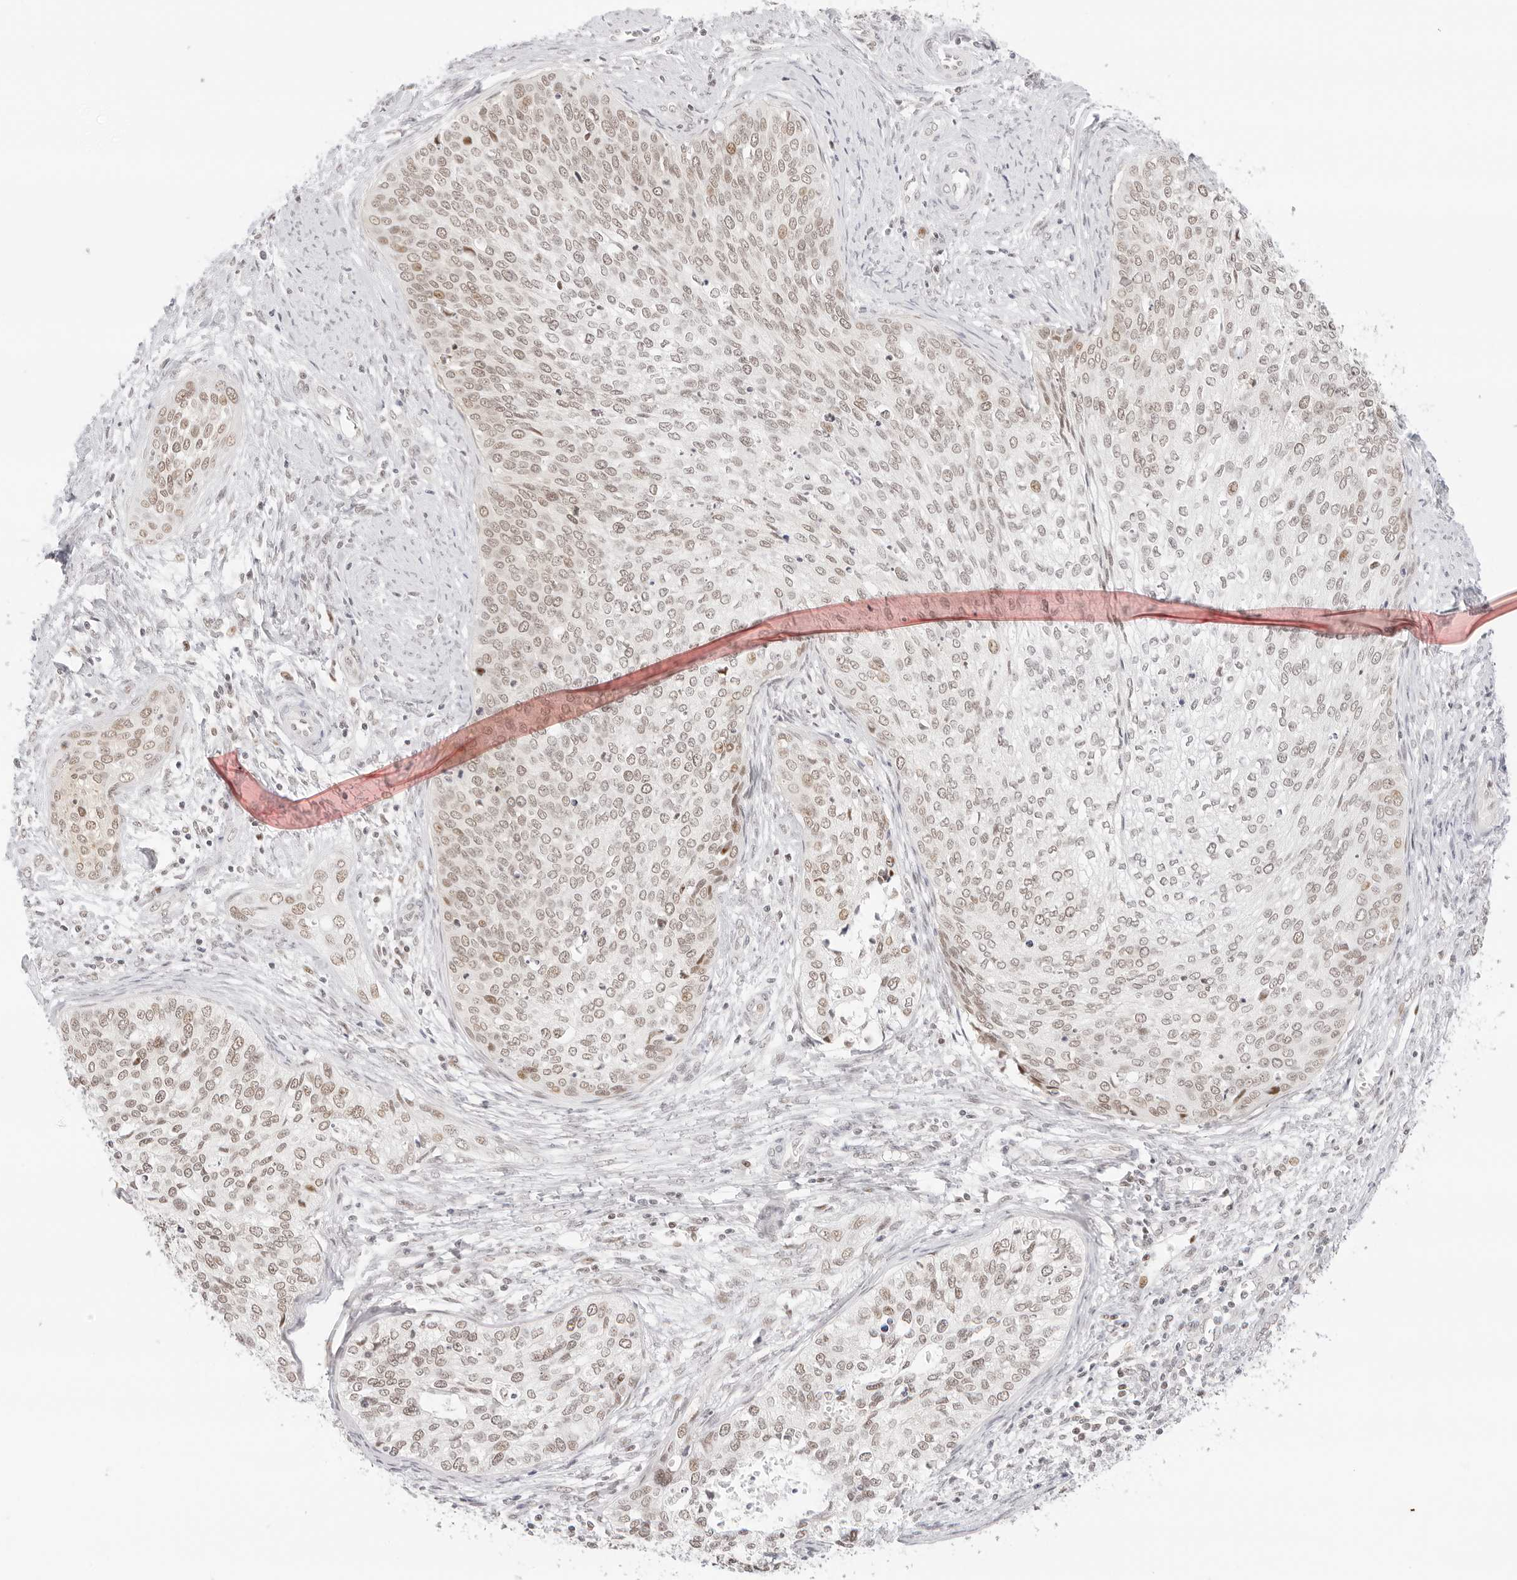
{"staining": {"intensity": "weak", "quantity": ">75%", "location": "nuclear"}, "tissue": "cervical cancer", "cell_type": "Tumor cells", "image_type": "cancer", "snomed": [{"axis": "morphology", "description": "Squamous cell carcinoma, NOS"}, {"axis": "topography", "description": "Cervix"}], "caption": "IHC of cervical cancer demonstrates low levels of weak nuclear positivity in about >75% of tumor cells. (IHC, brightfield microscopy, high magnification).", "gene": "ITGA6", "patient": {"sex": "female", "age": 37}}